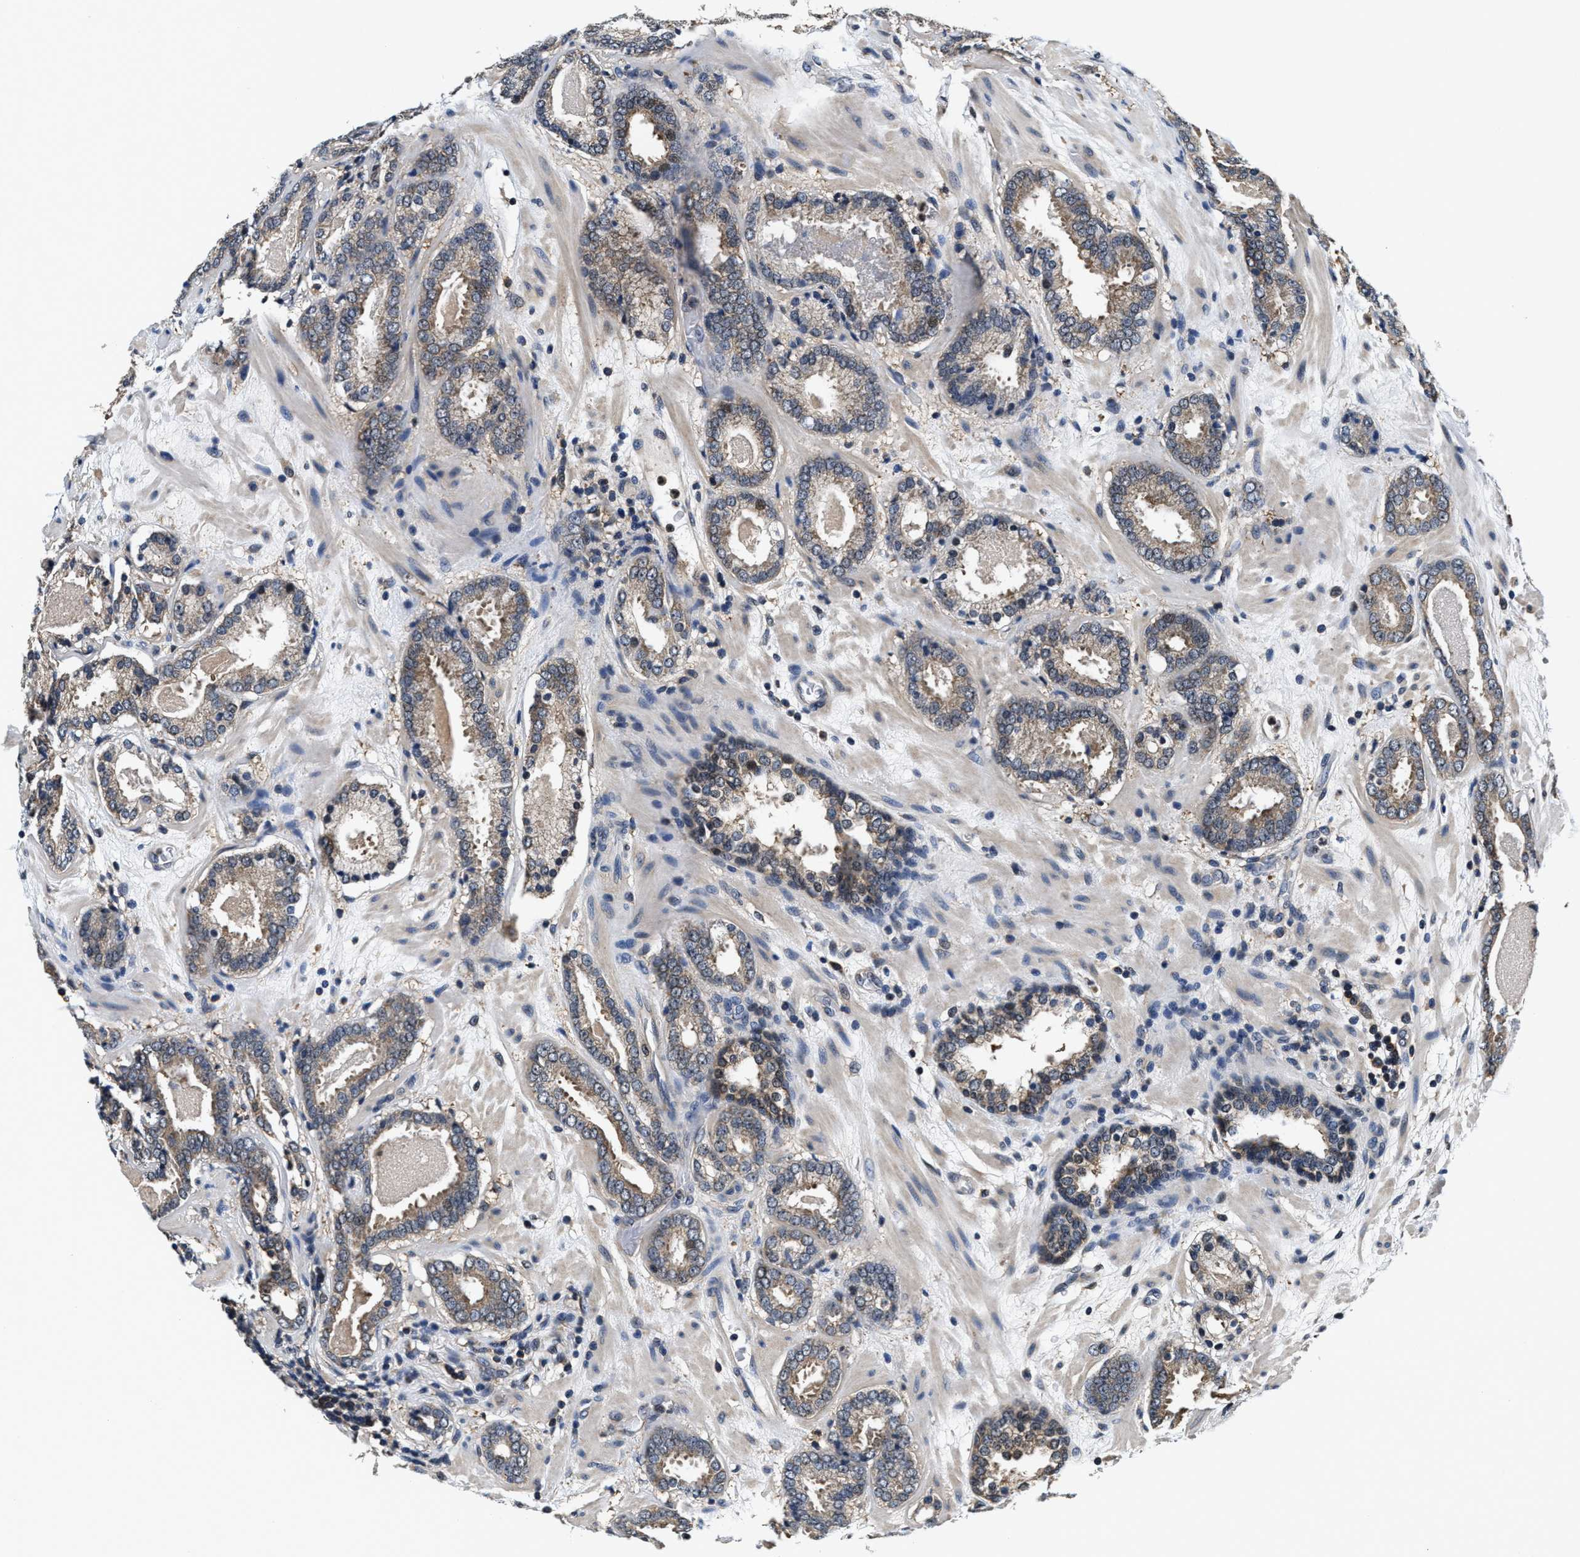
{"staining": {"intensity": "moderate", "quantity": ">75%", "location": "cytoplasmic/membranous"}, "tissue": "prostate cancer", "cell_type": "Tumor cells", "image_type": "cancer", "snomed": [{"axis": "morphology", "description": "Adenocarcinoma, Low grade"}, {"axis": "topography", "description": "Prostate"}], "caption": "Protein analysis of adenocarcinoma (low-grade) (prostate) tissue exhibits moderate cytoplasmic/membranous positivity in about >75% of tumor cells. The protein of interest is shown in brown color, while the nuclei are stained blue.", "gene": "PHPT1", "patient": {"sex": "male", "age": 69}}